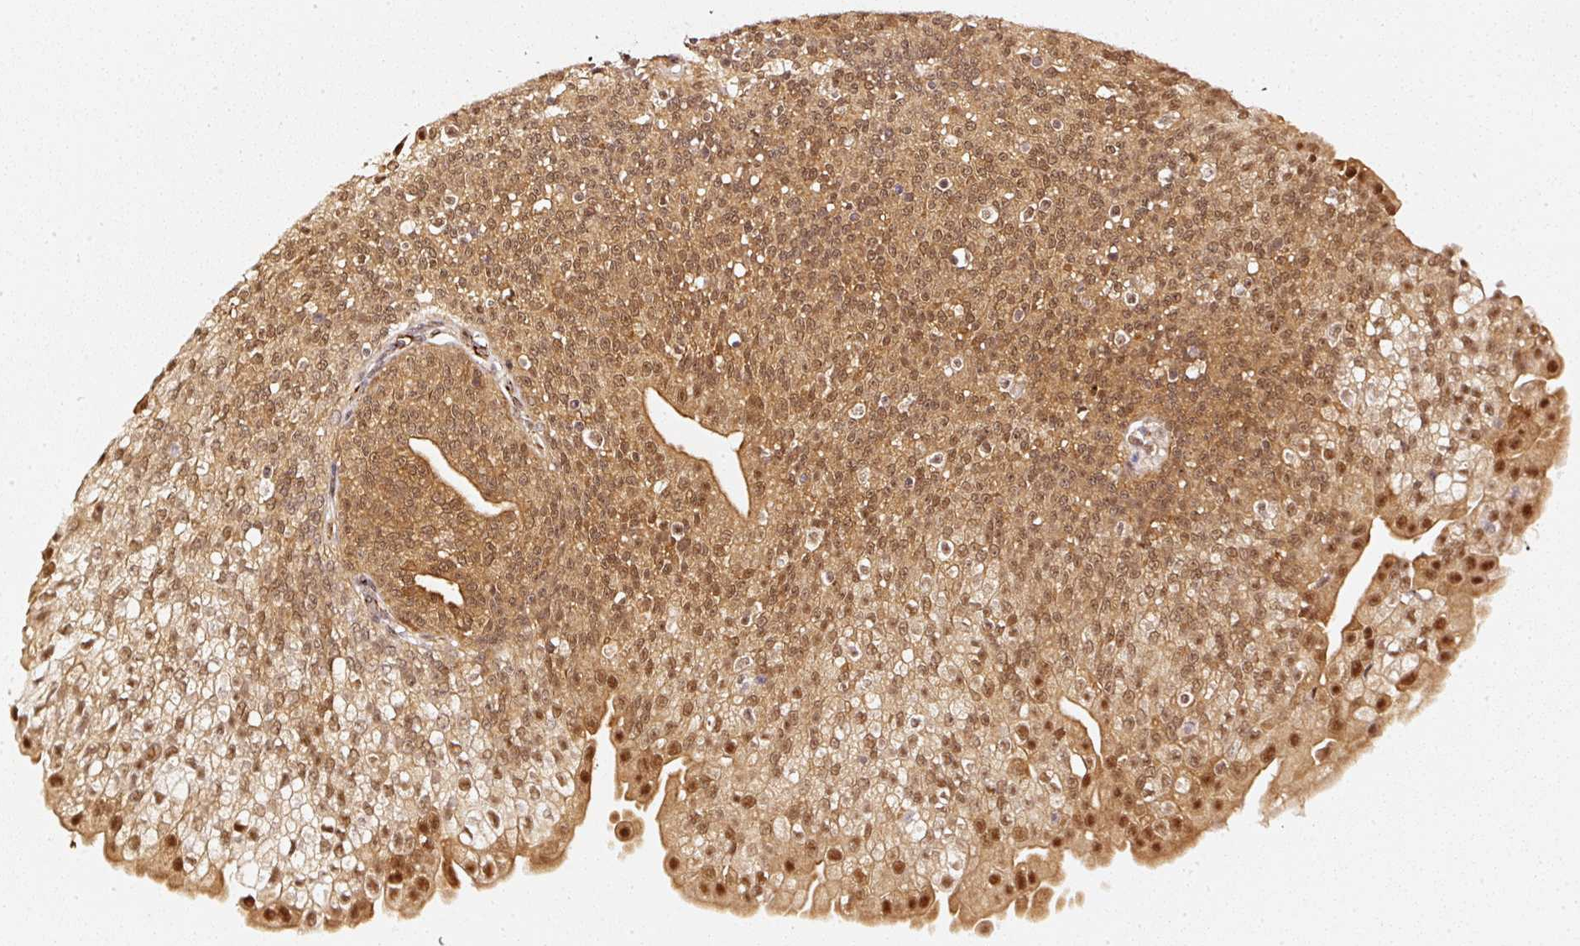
{"staining": {"intensity": "moderate", "quantity": ">75%", "location": "cytoplasmic/membranous,nuclear"}, "tissue": "urothelial cancer", "cell_type": "Tumor cells", "image_type": "cancer", "snomed": [{"axis": "morphology", "description": "Urothelial carcinoma, High grade"}, {"axis": "topography", "description": "Urinary bladder"}], "caption": "A photomicrograph of human urothelial cancer stained for a protein shows moderate cytoplasmic/membranous and nuclear brown staining in tumor cells.", "gene": "PSMD1", "patient": {"sex": "female", "age": 79}}